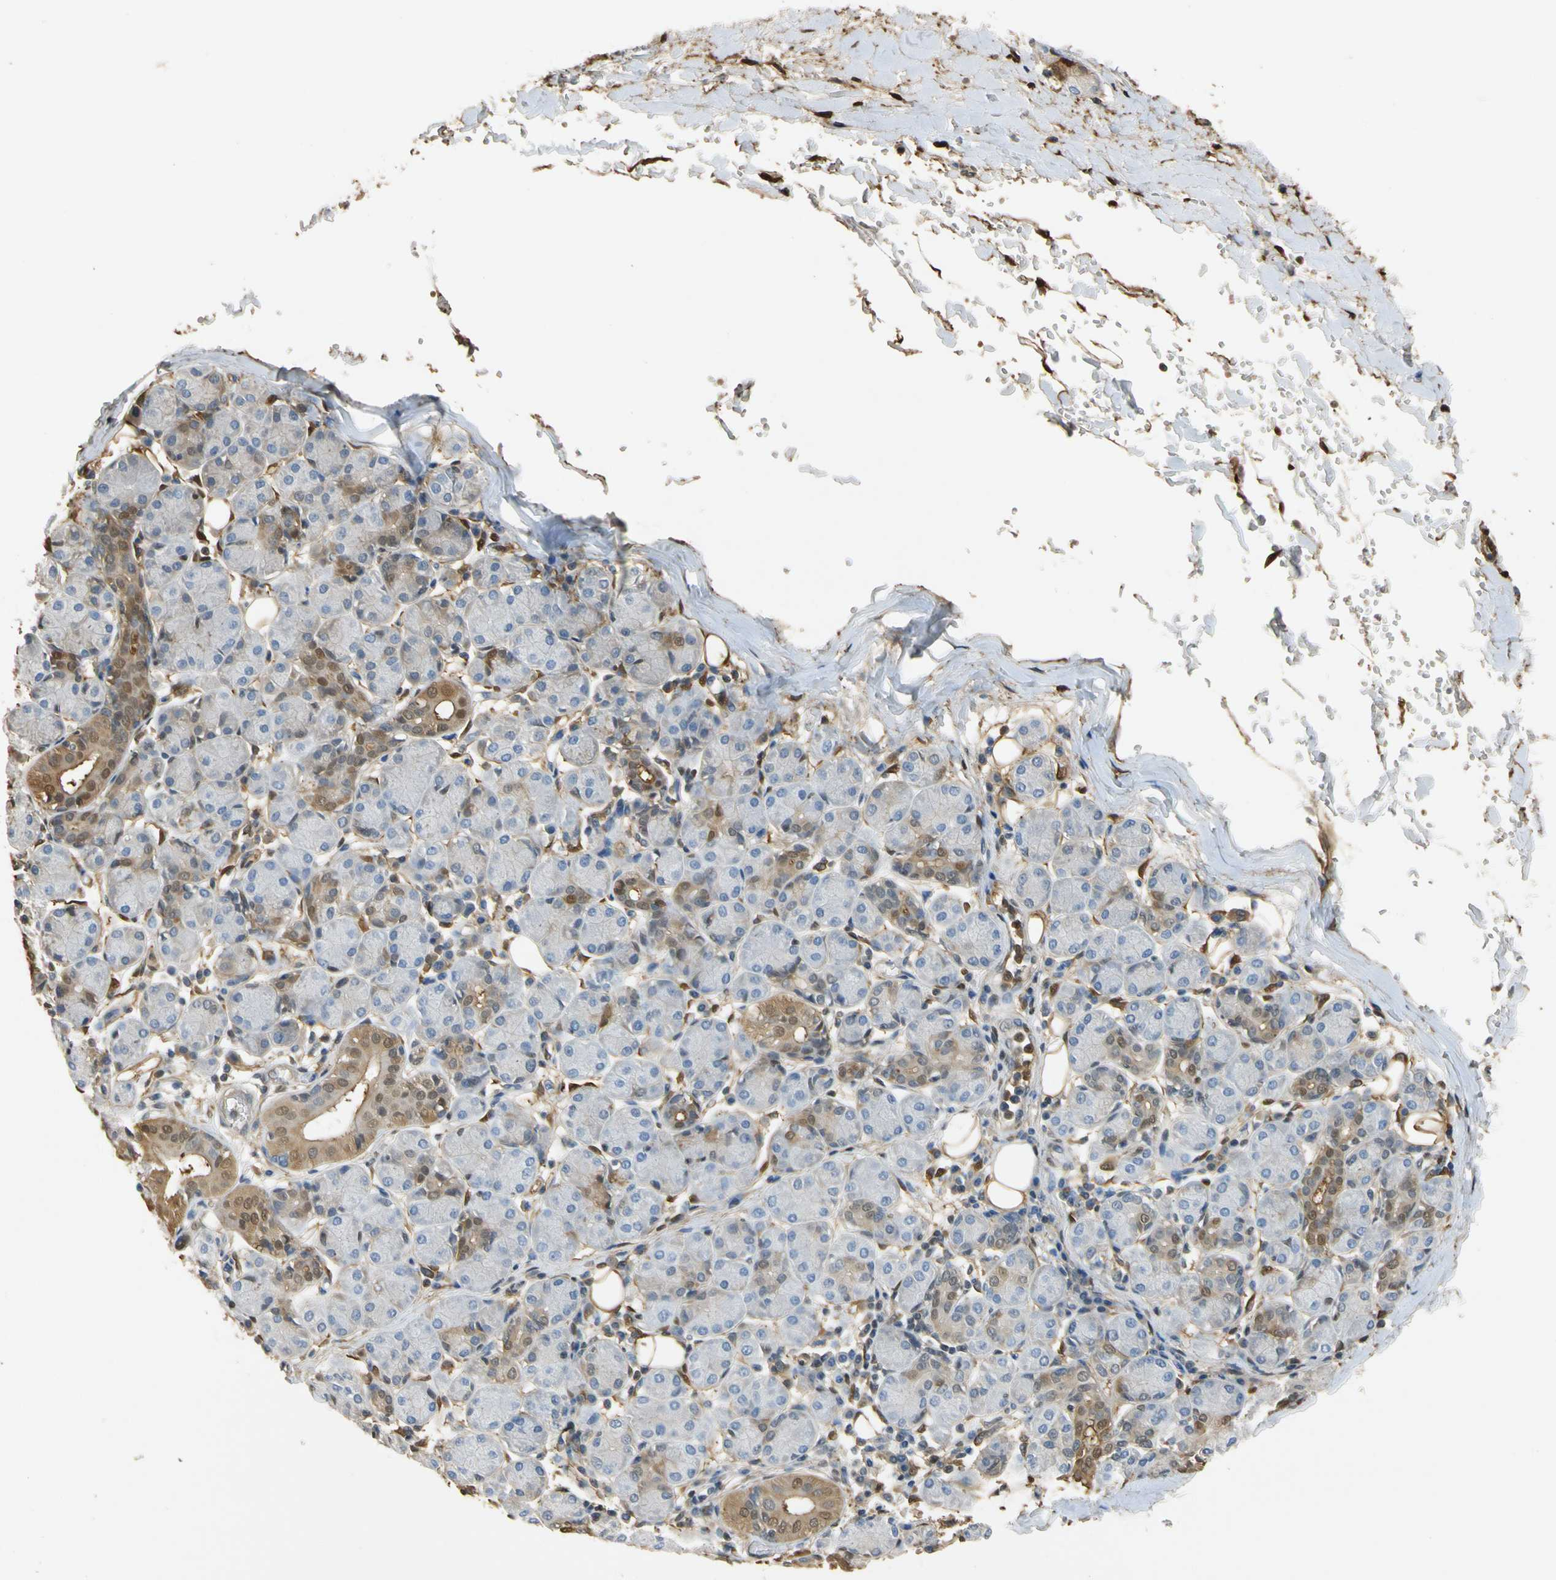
{"staining": {"intensity": "moderate", "quantity": "<25%", "location": "cytoplasmic/membranous,nuclear"}, "tissue": "salivary gland", "cell_type": "Glandular cells", "image_type": "normal", "snomed": [{"axis": "morphology", "description": "Normal tissue, NOS"}, {"axis": "morphology", "description": "Inflammation, NOS"}, {"axis": "topography", "description": "Lymph node"}, {"axis": "topography", "description": "Salivary gland"}], "caption": "Immunohistochemistry photomicrograph of benign human salivary gland stained for a protein (brown), which reveals low levels of moderate cytoplasmic/membranous,nuclear positivity in approximately <25% of glandular cells.", "gene": "S100A6", "patient": {"sex": "male", "age": 3}}